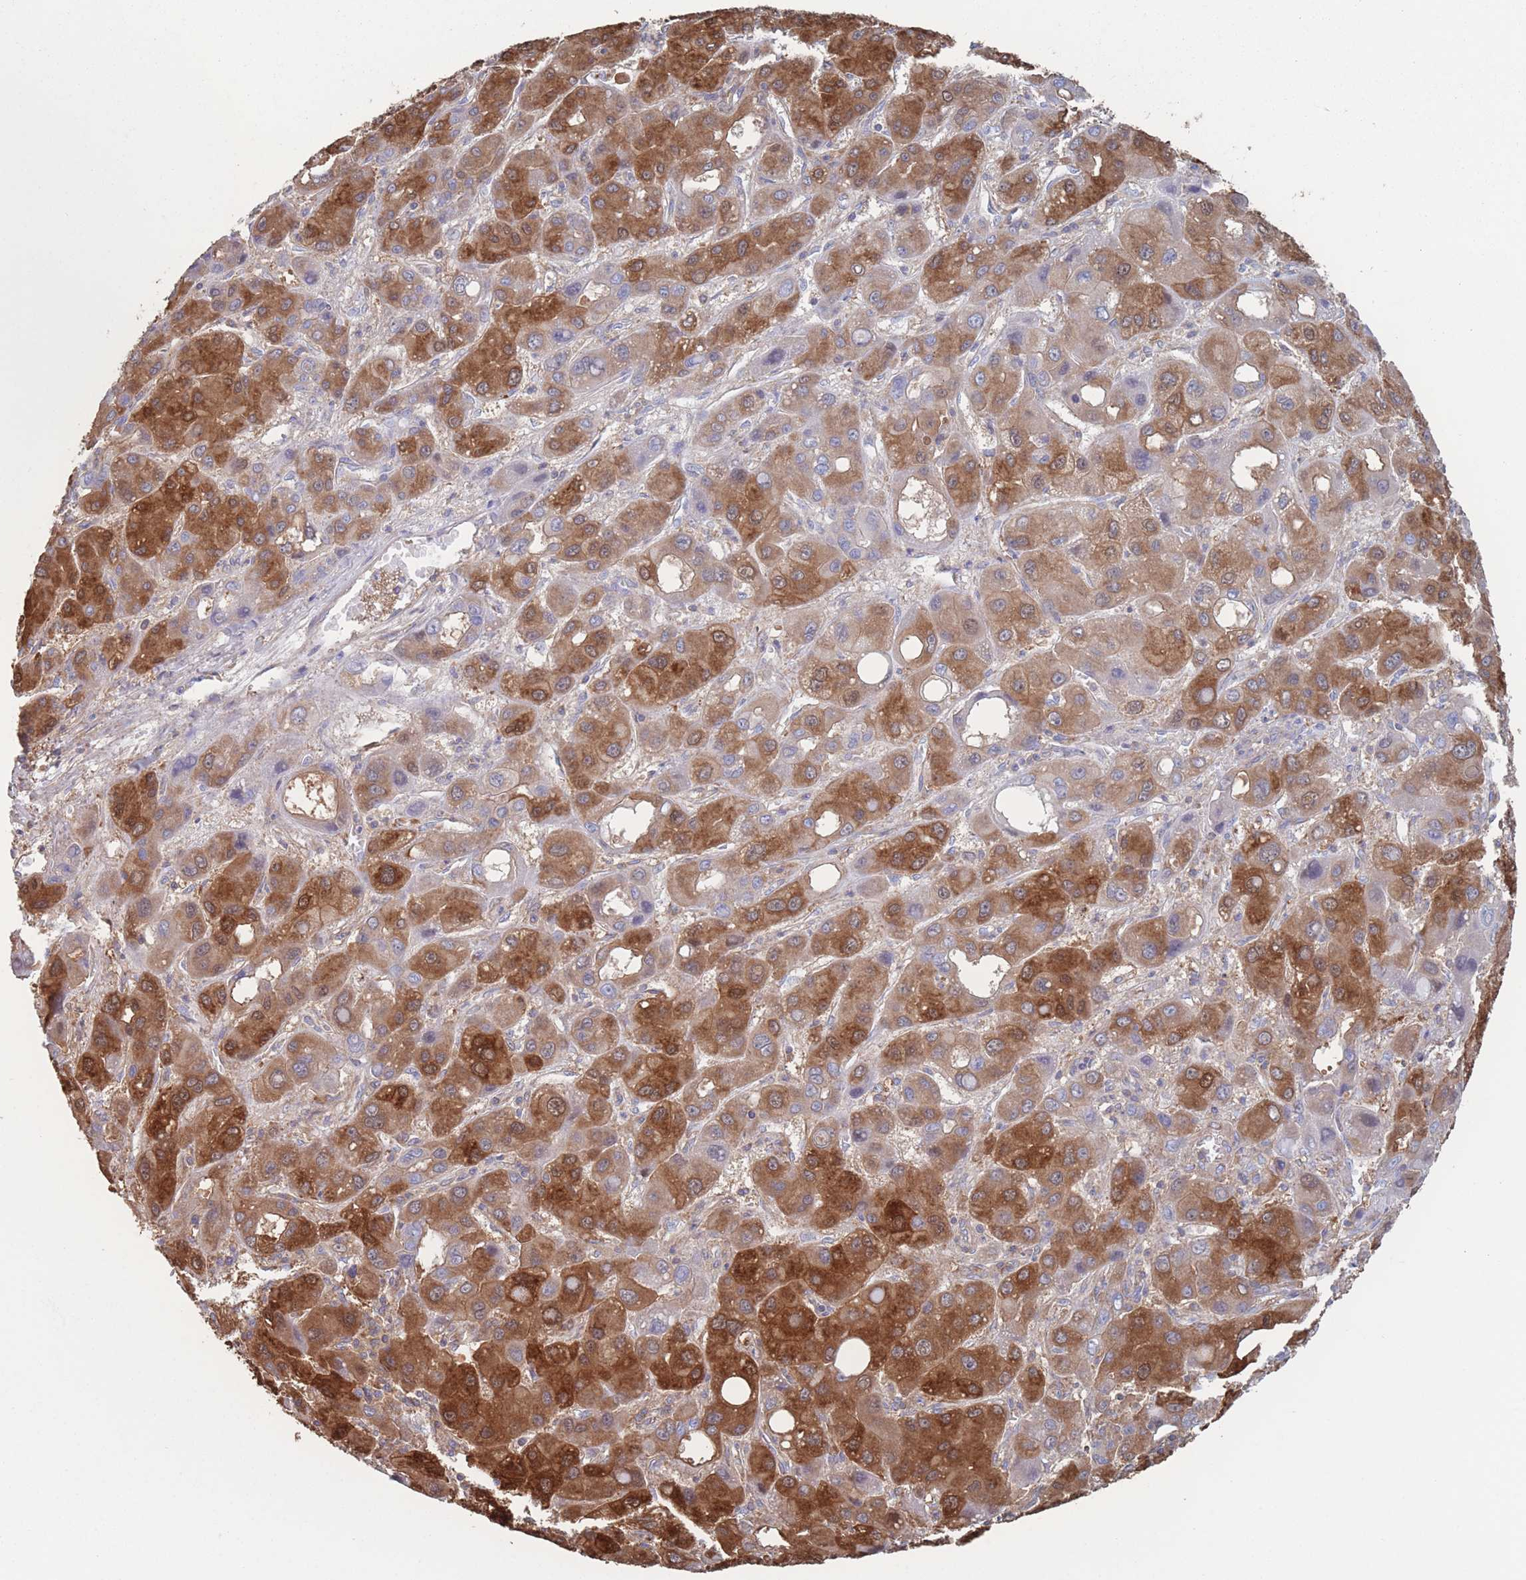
{"staining": {"intensity": "strong", "quantity": "25%-75%", "location": "cytoplasmic/membranous,nuclear"}, "tissue": "liver cancer", "cell_type": "Tumor cells", "image_type": "cancer", "snomed": [{"axis": "morphology", "description": "Carcinoma, Hepatocellular, NOS"}, {"axis": "topography", "description": "Liver"}], "caption": "Strong cytoplasmic/membranous and nuclear staining is appreciated in approximately 25%-75% of tumor cells in liver hepatocellular carcinoma.", "gene": "ADH1A", "patient": {"sex": "male", "age": 55}}